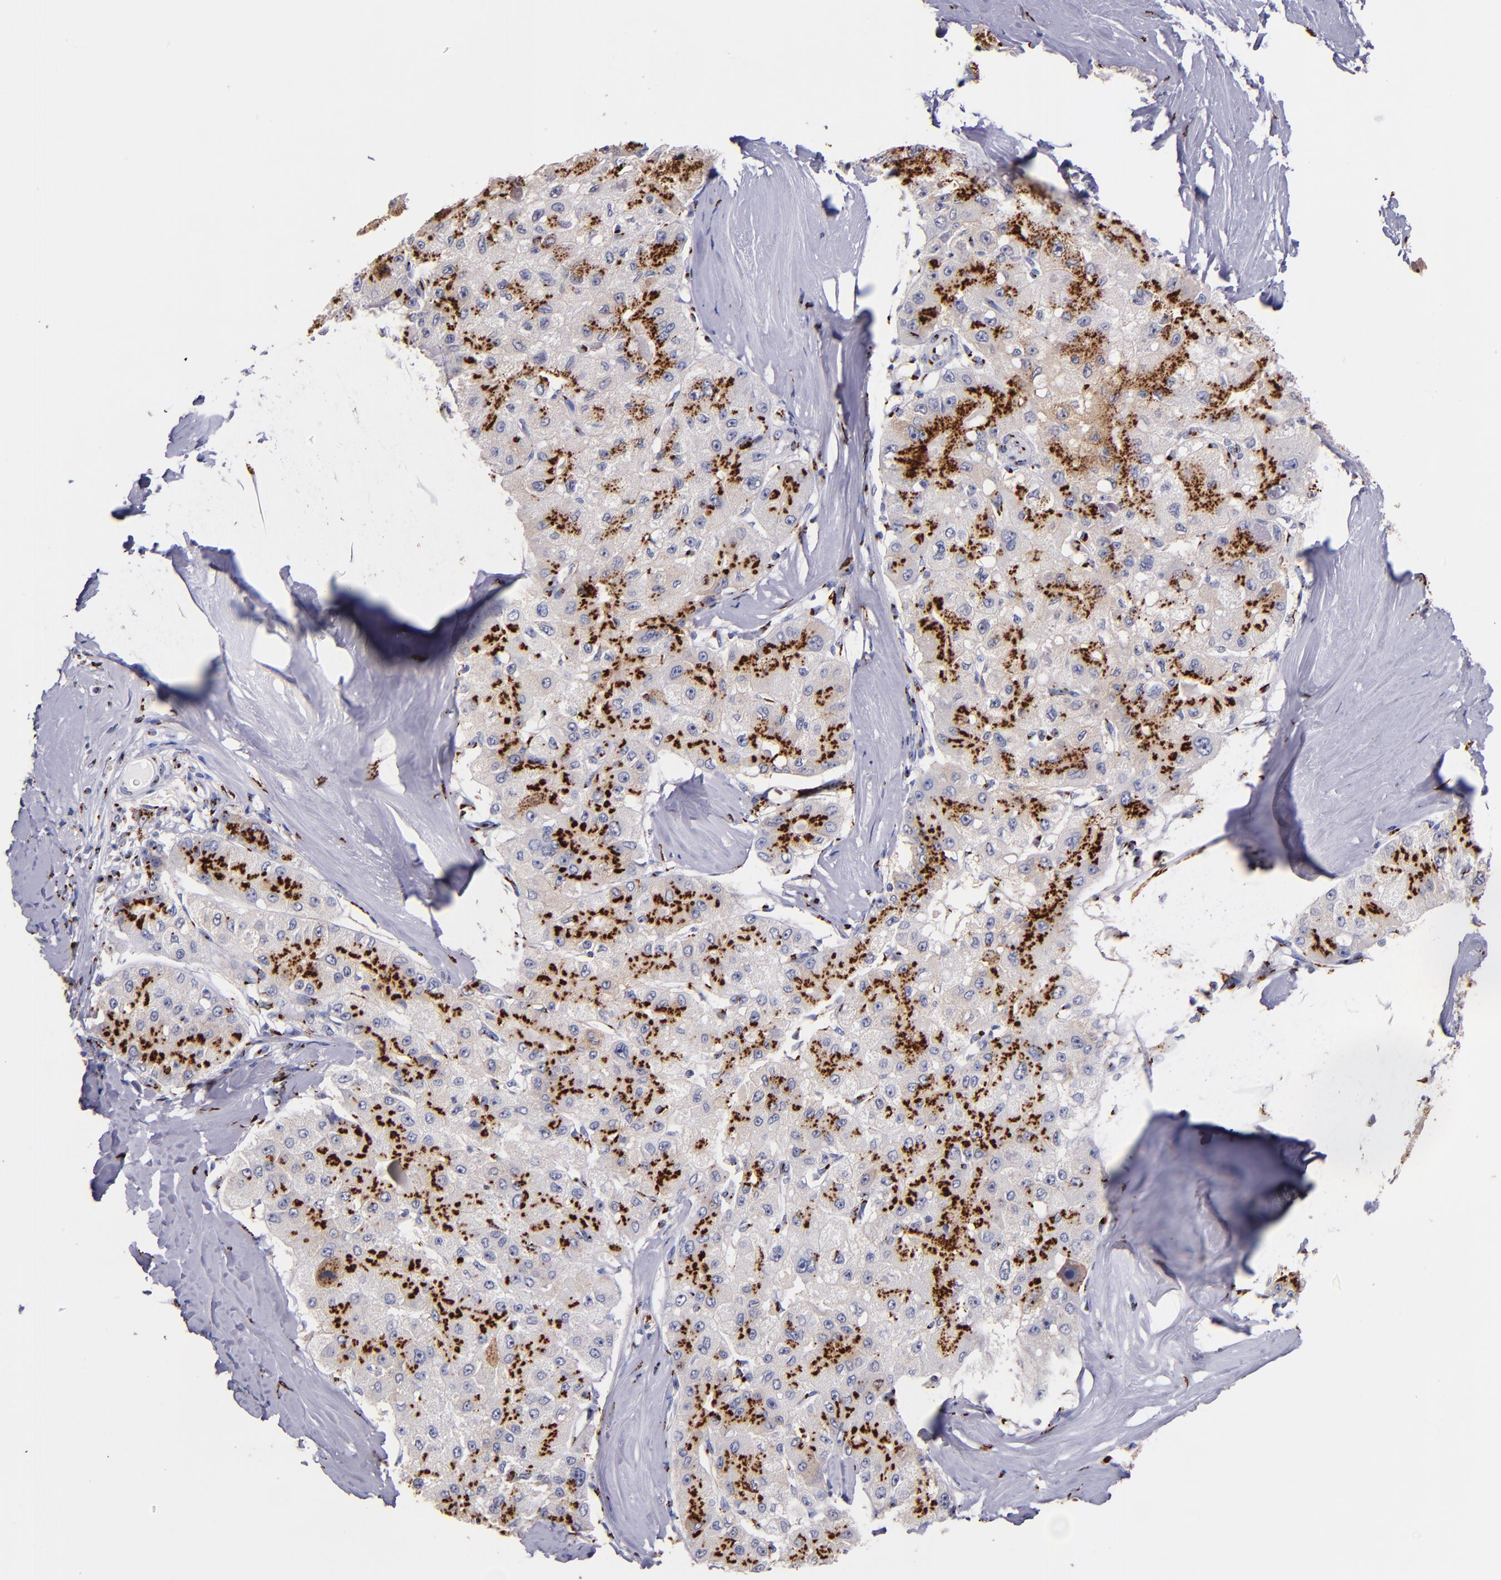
{"staining": {"intensity": "strong", "quantity": "25%-75%", "location": "cytoplasmic/membranous"}, "tissue": "liver cancer", "cell_type": "Tumor cells", "image_type": "cancer", "snomed": [{"axis": "morphology", "description": "Carcinoma, Hepatocellular, NOS"}, {"axis": "topography", "description": "Liver"}], "caption": "Approximately 25%-75% of tumor cells in liver cancer exhibit strong cytoplasmic/membranous protein staining as visualized by brown immunohistochemical staining.", "gene": "GOLIM4", "patient": {"sex": "male", "age": 80}}